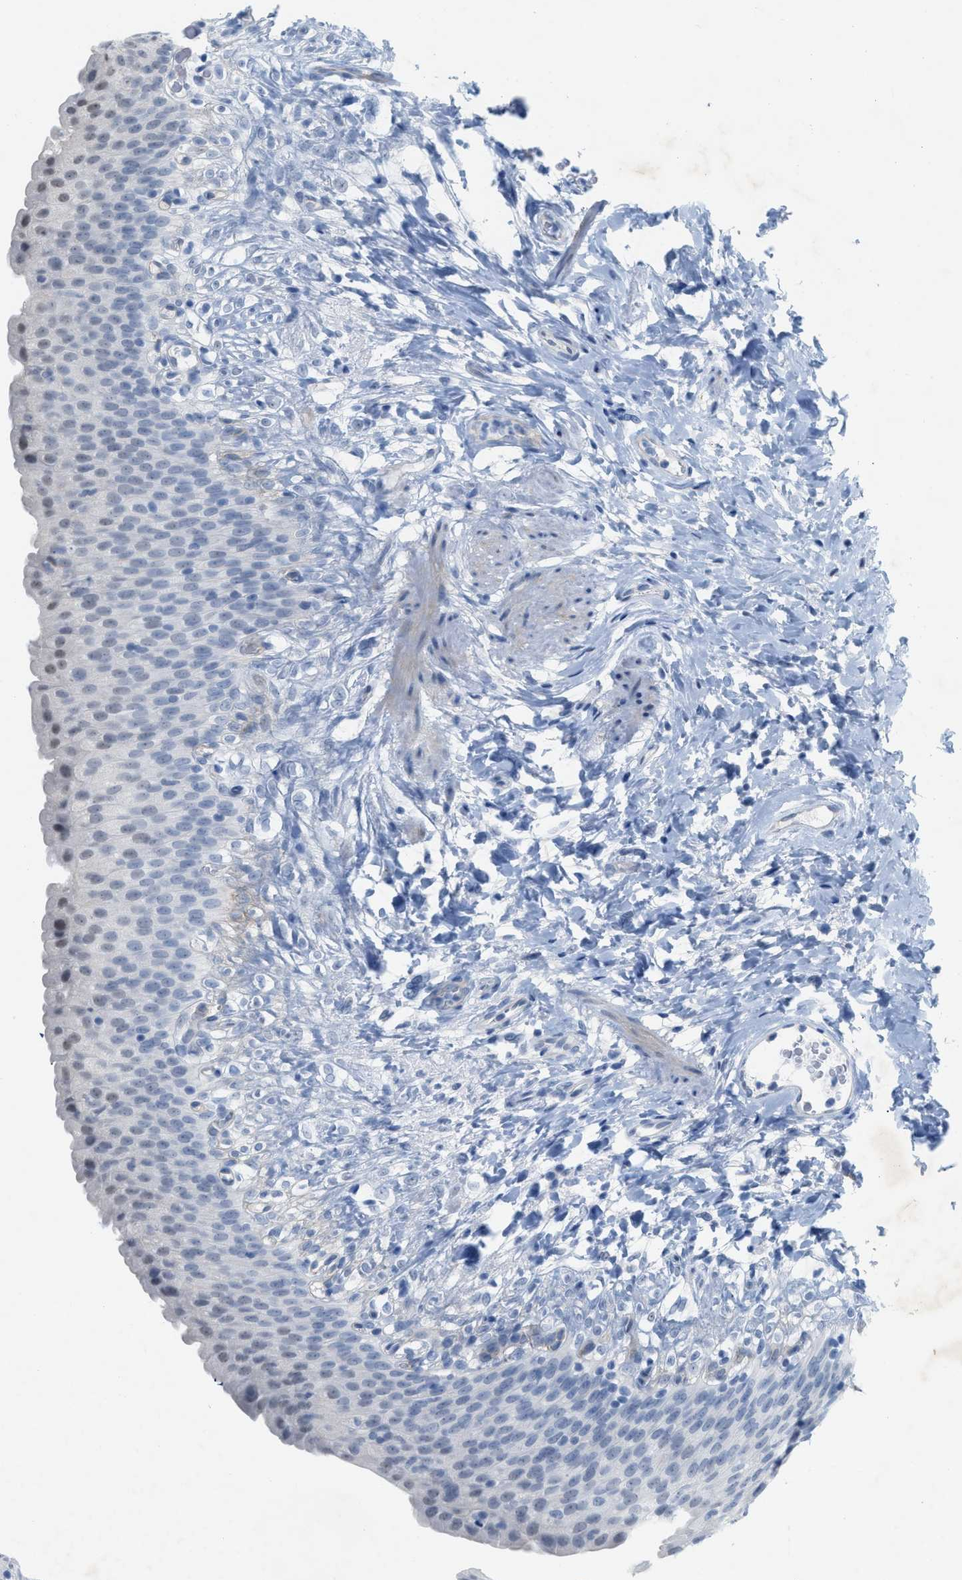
{"staining": {"intensity": "weak", "quantity": "<25%", "location": "nuclear"}, "tissue": "urinary bladder", "cell_type": "Urothelial cells", "image_type": "normal", "snomed": [{"axis": "morphology", "description": "Normal tissue, NOS"}, {"axis": "topography", "description": "Urinary bladder"}], "caption": "Immunohistochemical staining of normal human urinary bladder demonstrates no significant positivity in urothelial cells. Nuclei are stained in blue.", "gene": "HLTF", "patient": {"sex": "female", "age": 79}}